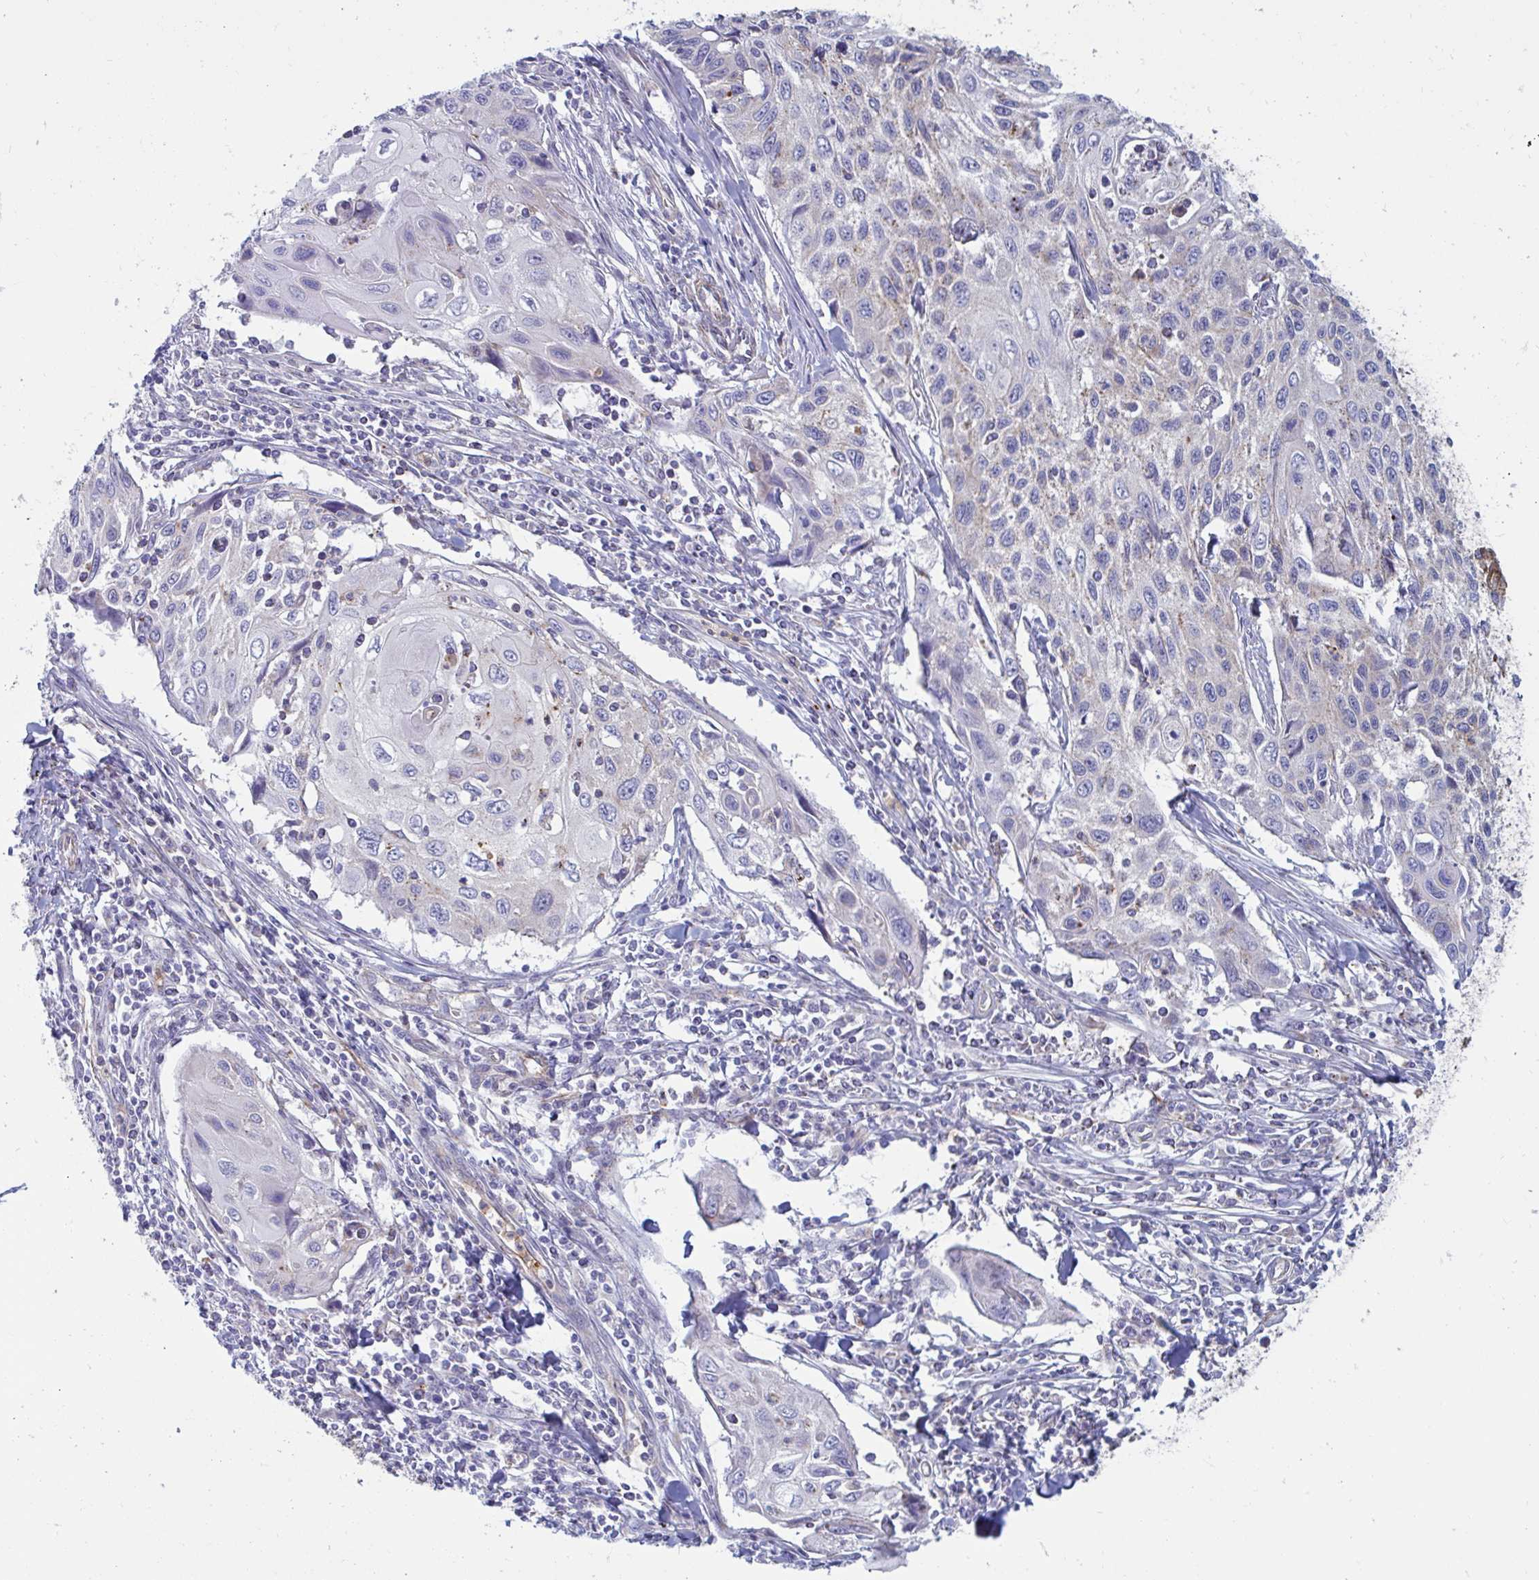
{"staining": {"intensity": "negative", "quantity": "none", "location": "none"}, "tissue": "cervical cancer", "cell_type": "Tumor cells", "image_type": "cancer", "snomed": [{"axis": "morphology", "description": "Squamous cell carcinoma, NOS"}, {"axis": "topography", "description": "Cervix"}], "caption": "Tumor cells are negative for brown protein staining in cervical squamous cell carcinoma.", "gene": "SLC9A6", "patient": {"sex": "female", "age": 70}}